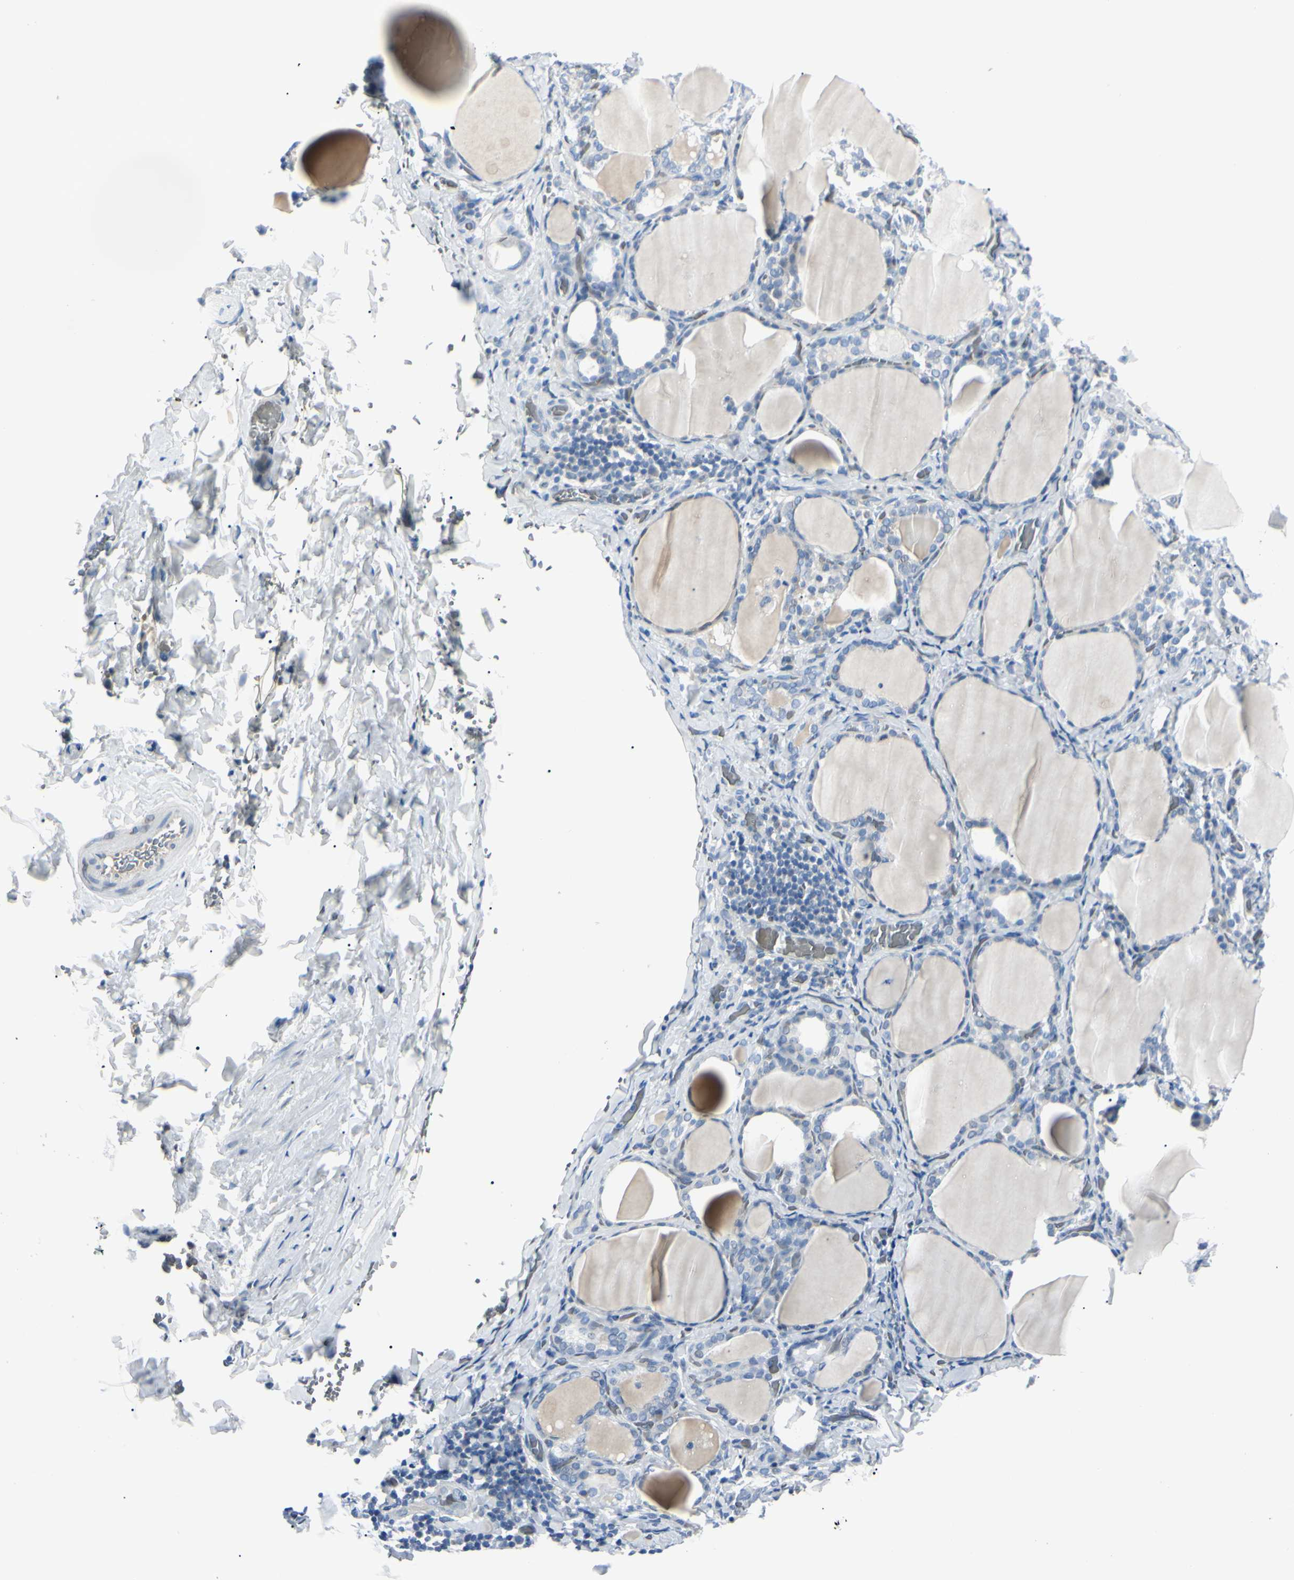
{"staining": {"intensity": "negative", "quantity": "none", "location": "none"}, "tissue": "thyroid gland", "cell_type": "Glandular cells", "image_type": "normal", "snomed": [{"axis": "morphology", "description": "Normal tissue, NOS"}, {"axis": "morphology", "description": "Papillary adenocarcinoma, NOS"}, {"axis": "topography", "description": "Thyroid gland"}], "caption": "Immunohistochemistry (IHC) of normal human thyroid gland reveals no expression in glandular cells. (DAB IHC, high magnification).", "gene": "CA2", "patient": {"sex": "female", "age": 30}}